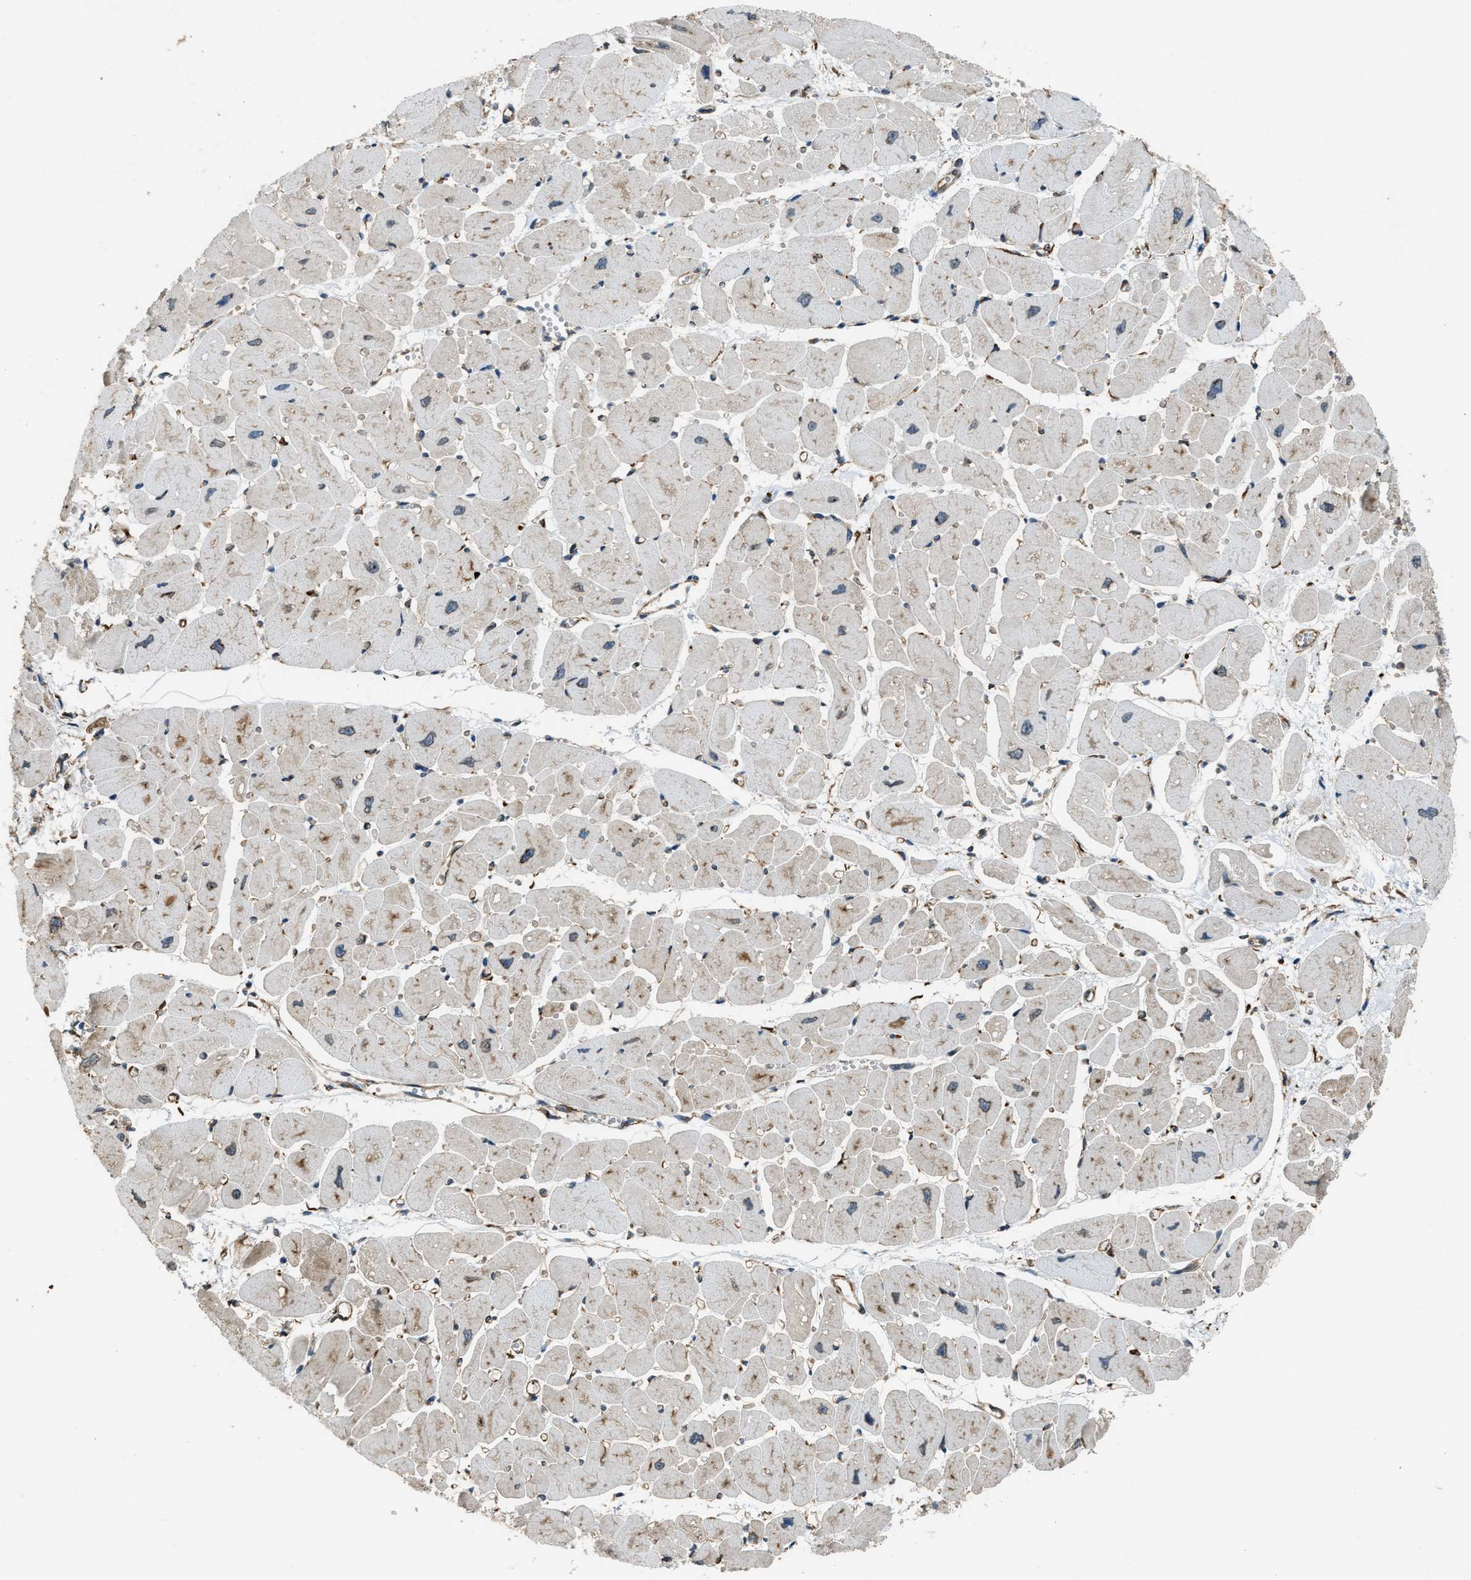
{"staining": {"intensity": "moderate", "quantity": "25%-75%", "location": "cytoplasmic/membranous"}, "tissue": "heart muscle", "cell_type": "Cardiomyocytes", "image_type": "normal", "snomed": [{"axis": "morphology", "description": "Normal tissue, NOS"}, {"axis": "topography", "description": "Heart"}], "caption": "IHC (DAB (3,3'-diaminobenzidine)) staining of unremarkable heart muscle shows moderate cytoplasmic/membranous protein expression in about 25%-75% of cardiomyocytes. The protein is stained brown, and the nuclei are stained in blue (DAB IHC with brightfield microscopy, high magnification).", "gene": "TRPC1", "patient": {"sex": "female", "age": 54}}